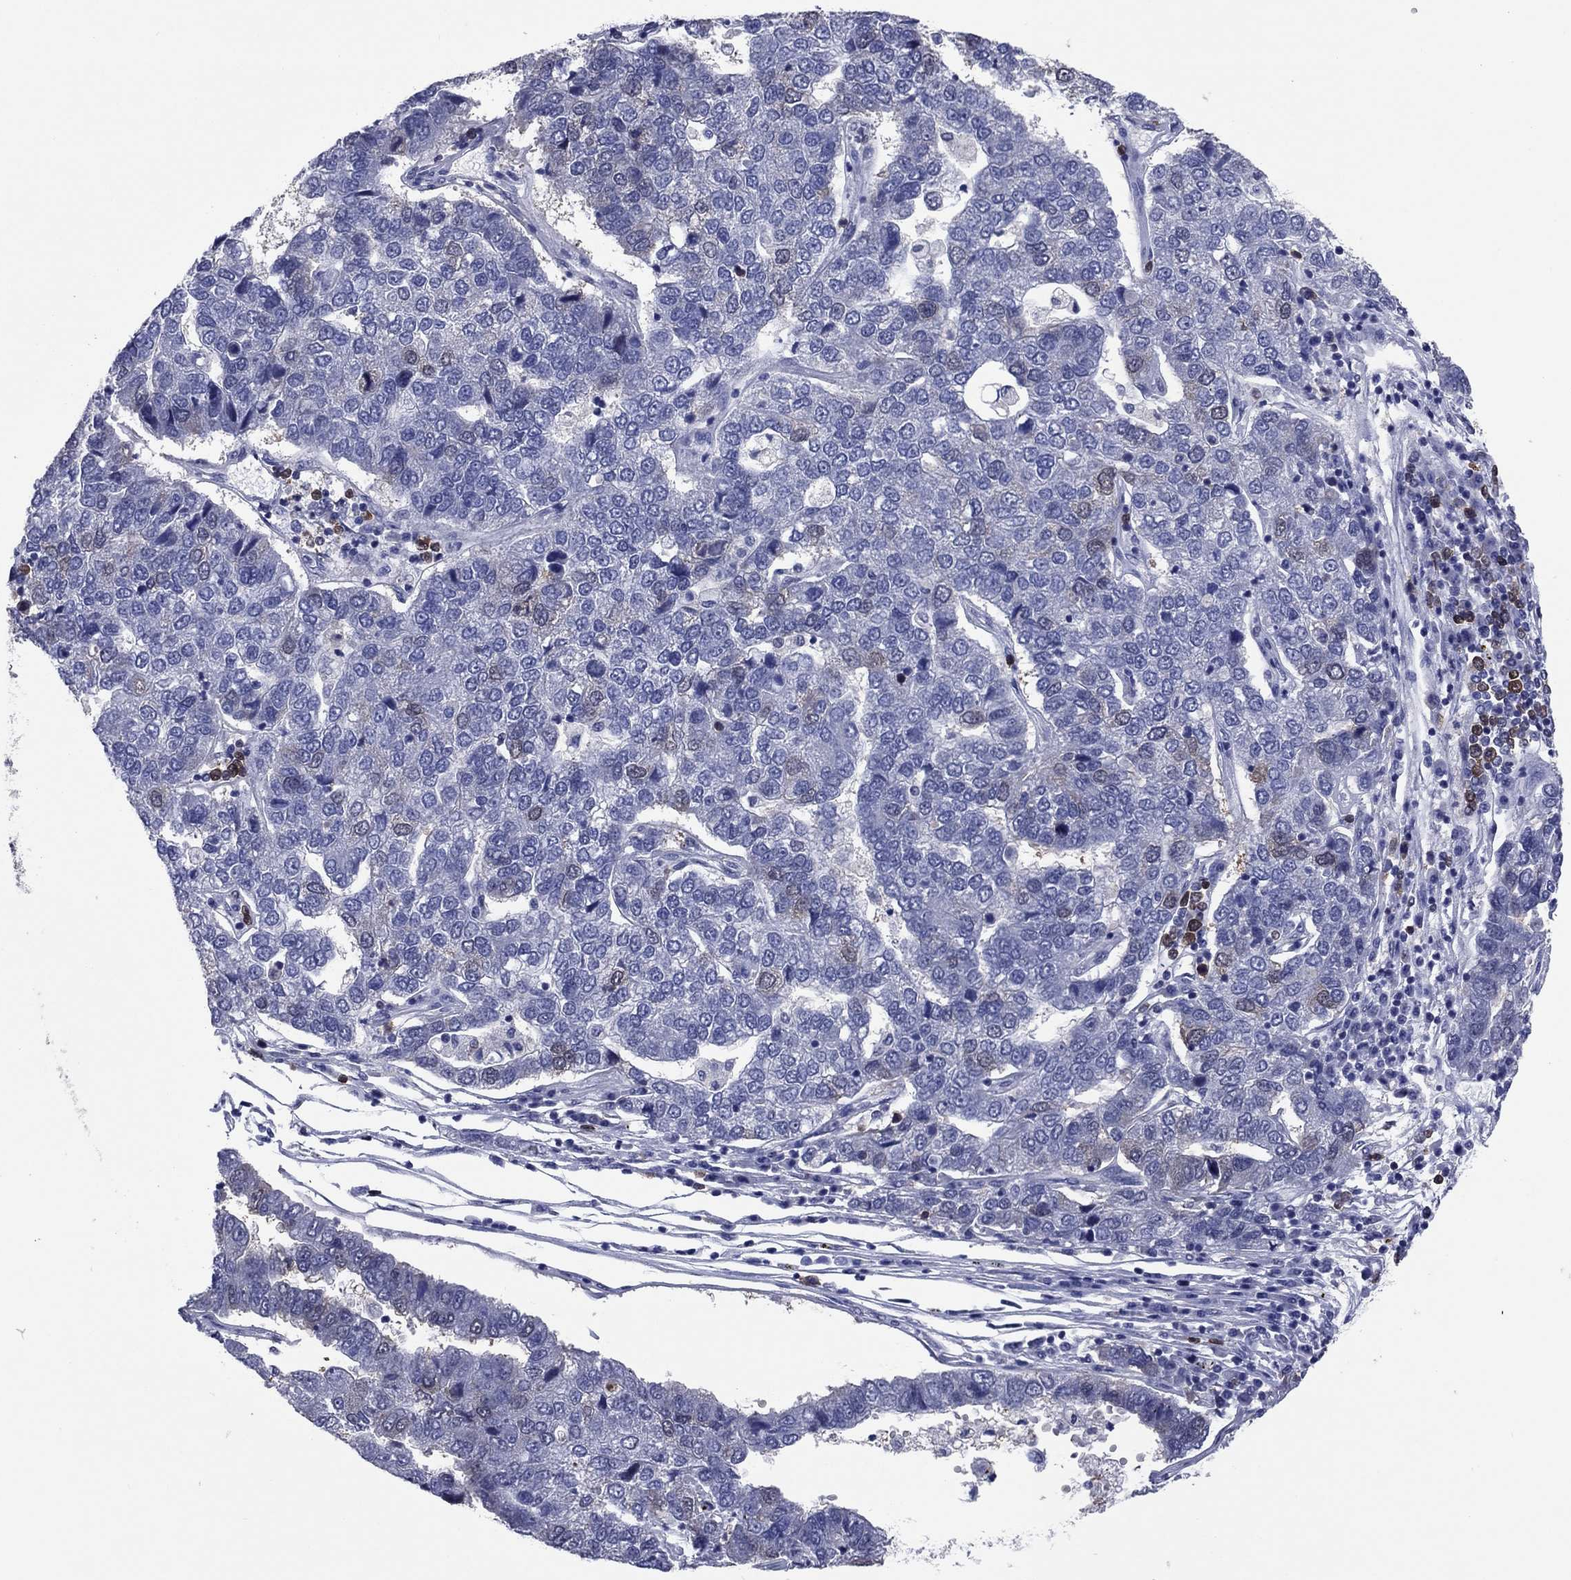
{"staining": {"intensity": "negative", "quantity": "none", "location": "none"}, "tissue": "pancreatic cancer", "cell_type": "Tumor cells", "image_type": "cancer", "snomed": [{"axis": "morphology", "description": "Adenocarcinoma, NOS"}, {"axis": "topography", "description": "Pancreas"}], "caption": "Human pancreatic adenocarcinoma stained for a protein using immunohistochemistry demonstrates no staining in tumor cells.", "gene": "TYMS", "patient": {"sex": "female", "age": 61}}